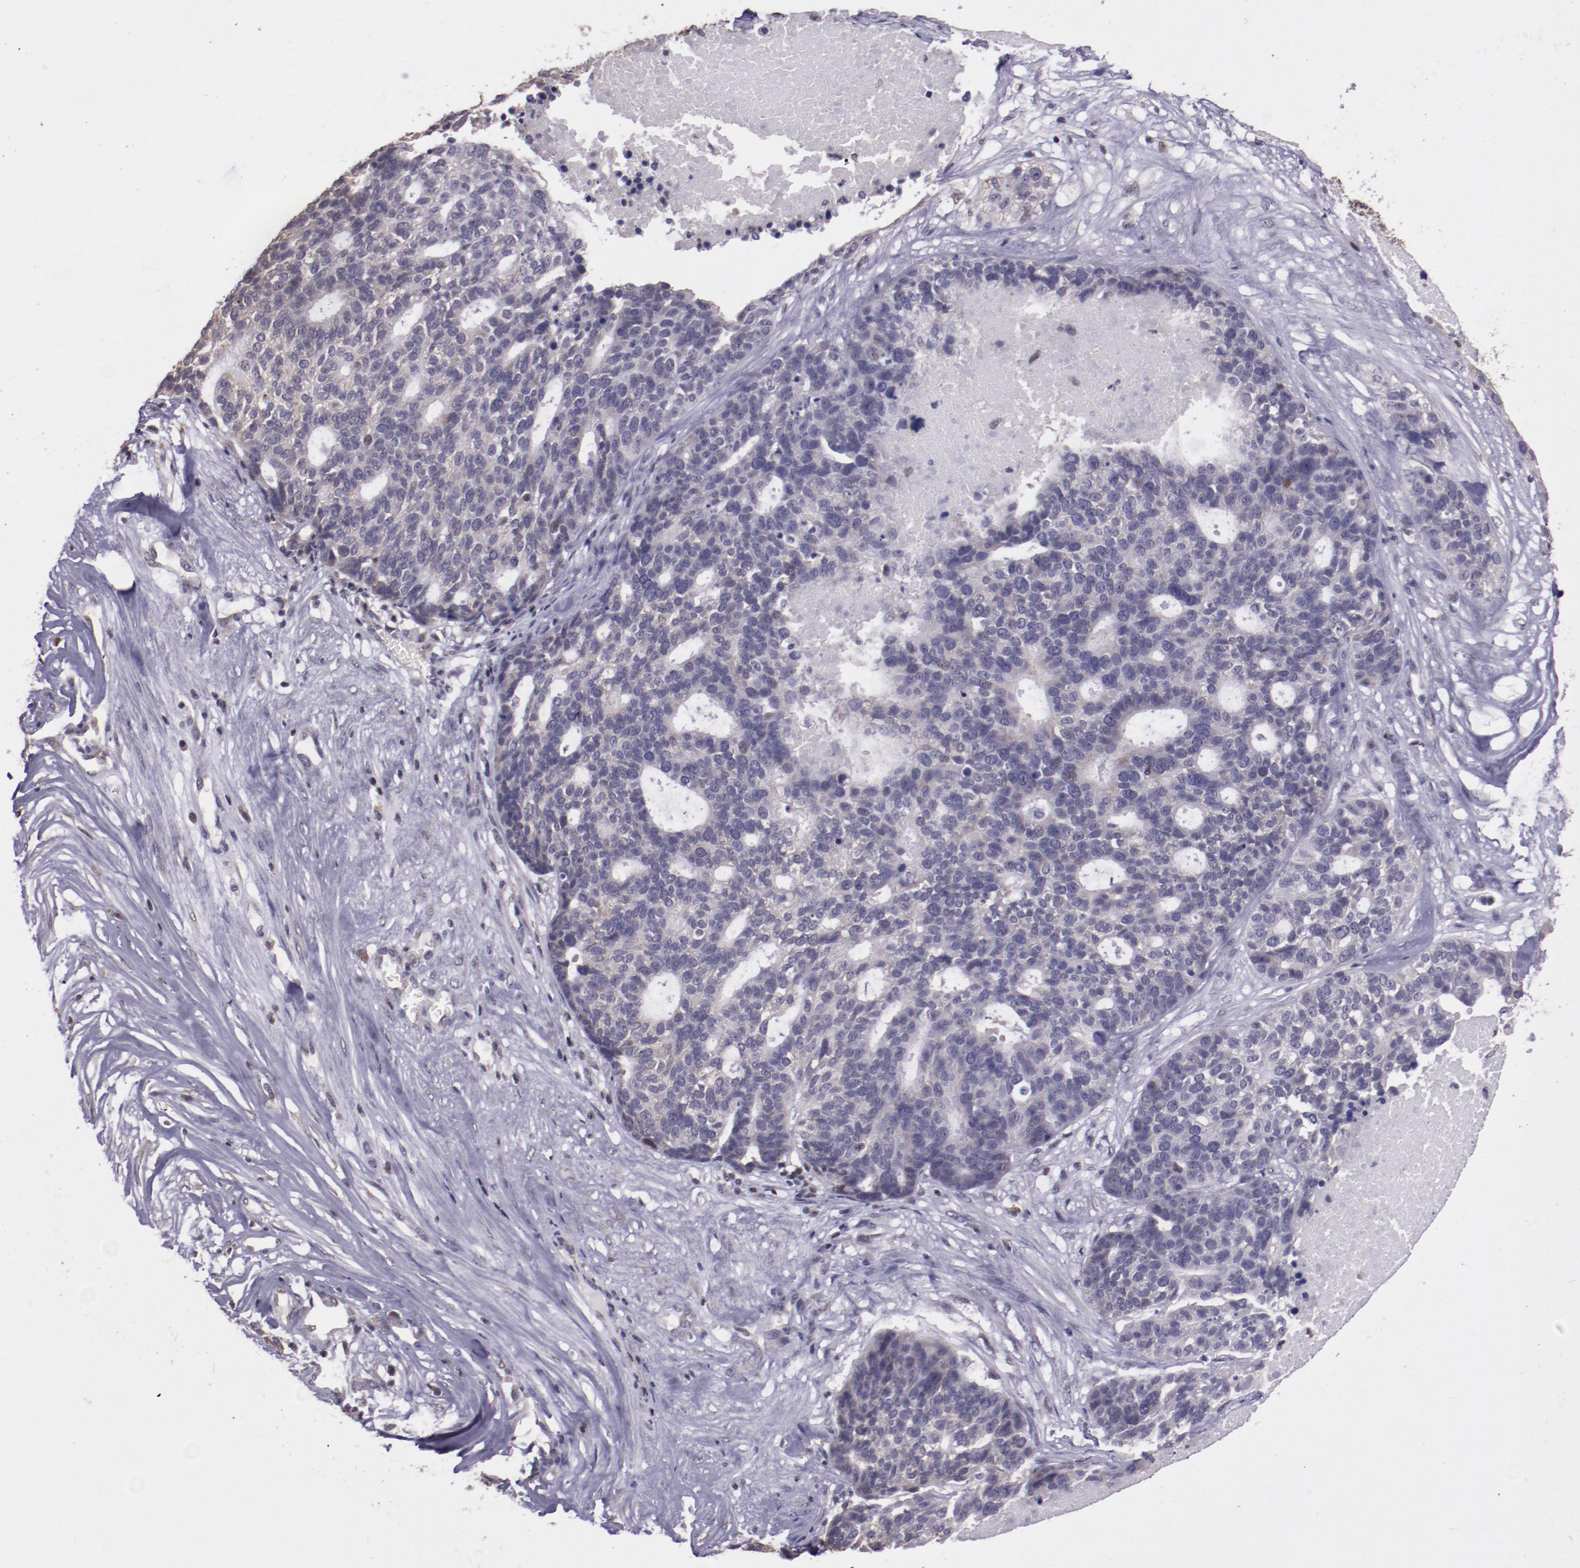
{"staining": {"intensity": "negative", "quantity": "none", "location": "none"}, "tissue": "ovarian cancer", "cell_type": "Tumor cells", "image_type": "cancer", "snomed": [{"axis": "morphology", "description": "Cystadenocarcinoma, serous, NOS"}, {"axis": "topography", "description": "Ovary"}], "caption": "Immunohistochemistry (IHC) micrograph of human ovarian cancer stained for a protein (brown), which reveals no expression in tumor cells. The staining is performed using DAB (3,3'-diaminobenzidine) brown chromogen with nuclei counter-stained in using hematoxylin.", "gene": "ELF1", "patient": {"sex": "female", "age": 59}}